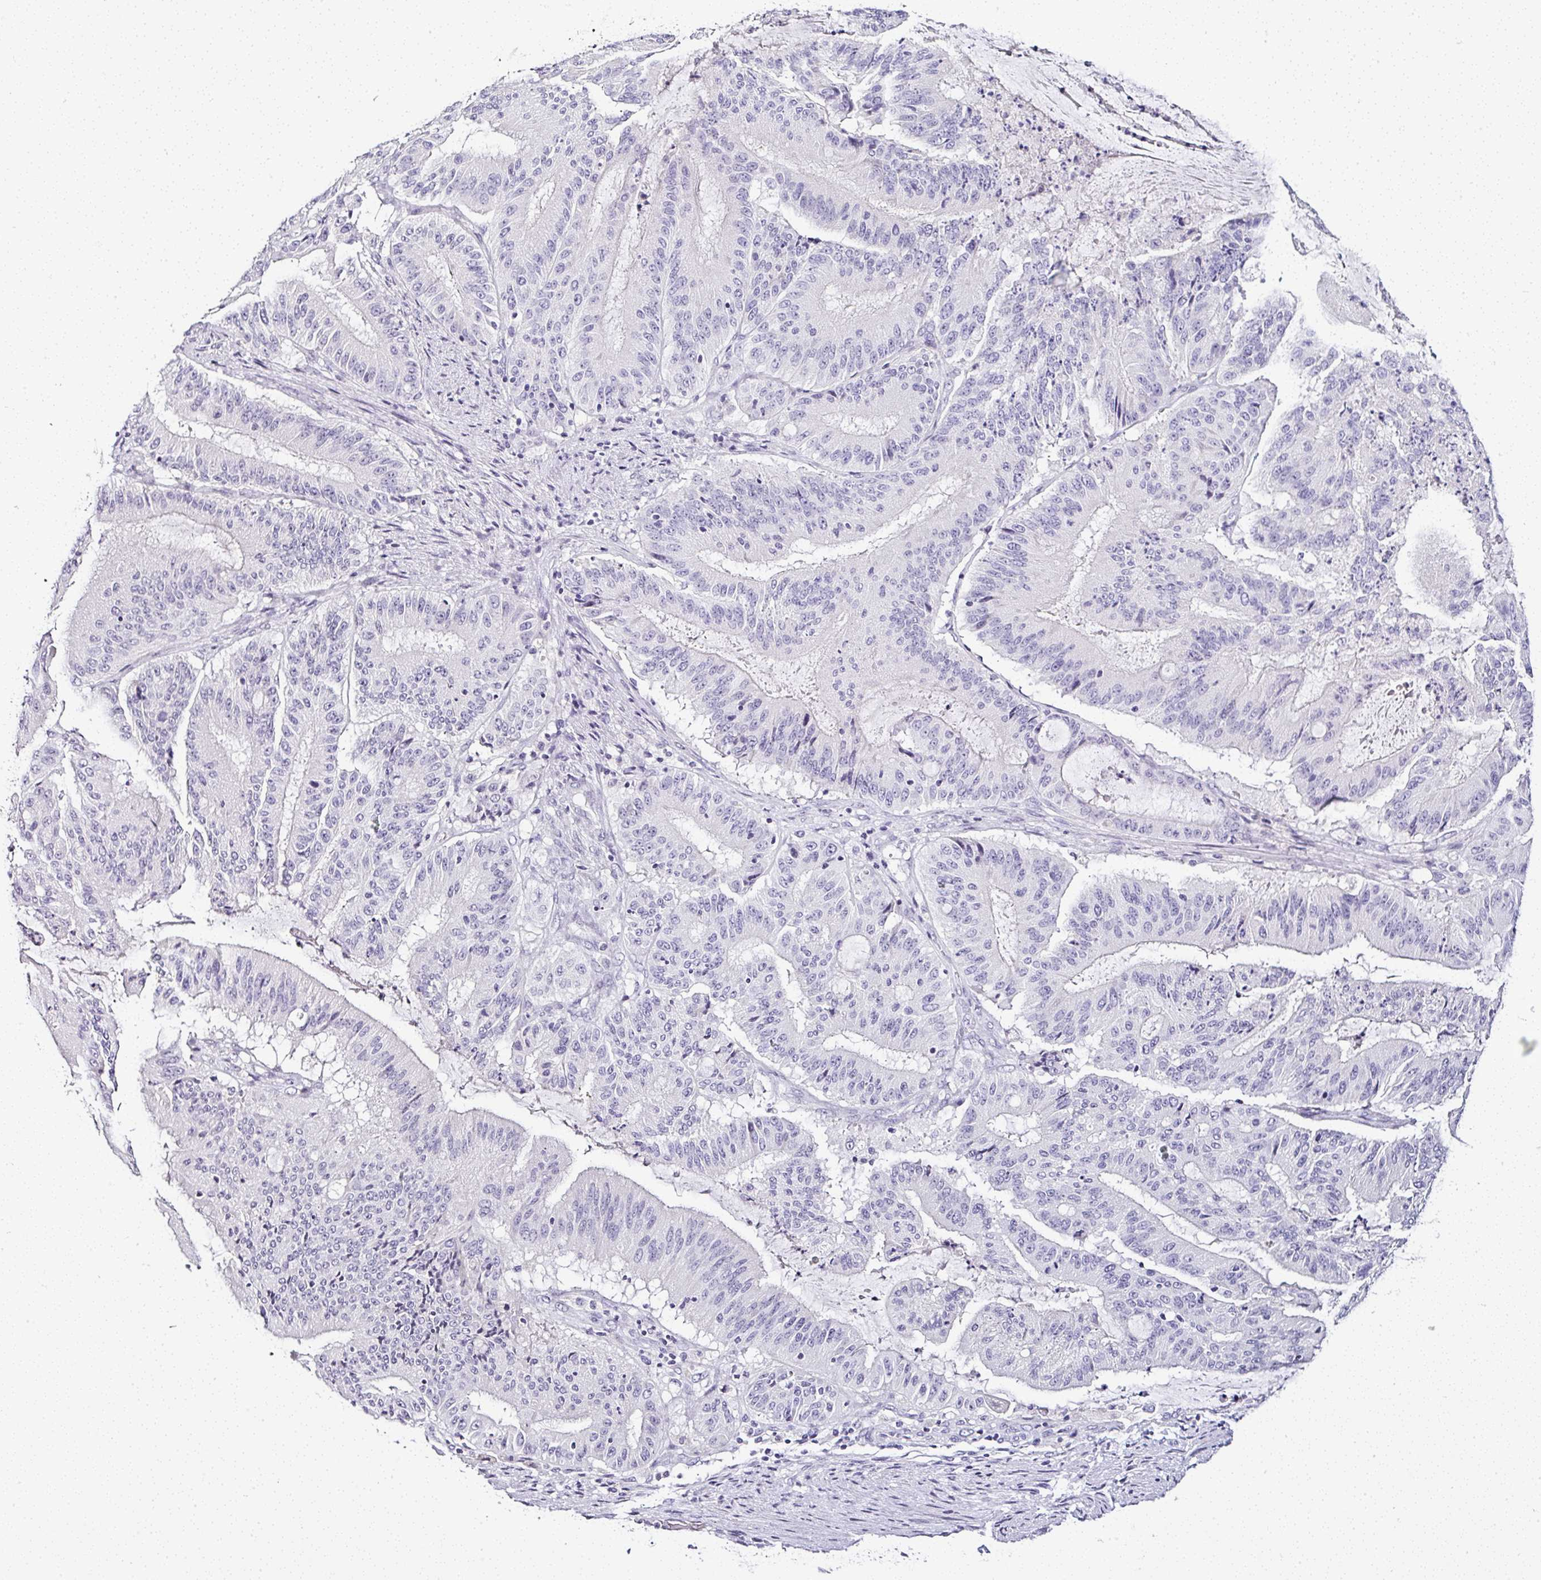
{"staining": {"intensity": "negative", "quantity": "none", "location": "none"}, "tissue": "liver cancer", "cell_type": "Tumor cells", "image_type": "cancer", "snomed": [{"axis": "morphology", "description": "Normal tissue, NOS"}, {"axis": "morphology", "description": "Cholangiocarcinoma"}, {"axis": "topography", "description": "Liver"}, {"axis": "topography", "description": "Peripheral nerve tissue"}], "caption": "Tumor cells are negative for protein expression in human liver cancer.", "gene": "SERPINB3", "patient": {"sex": "female", "age": 73}}